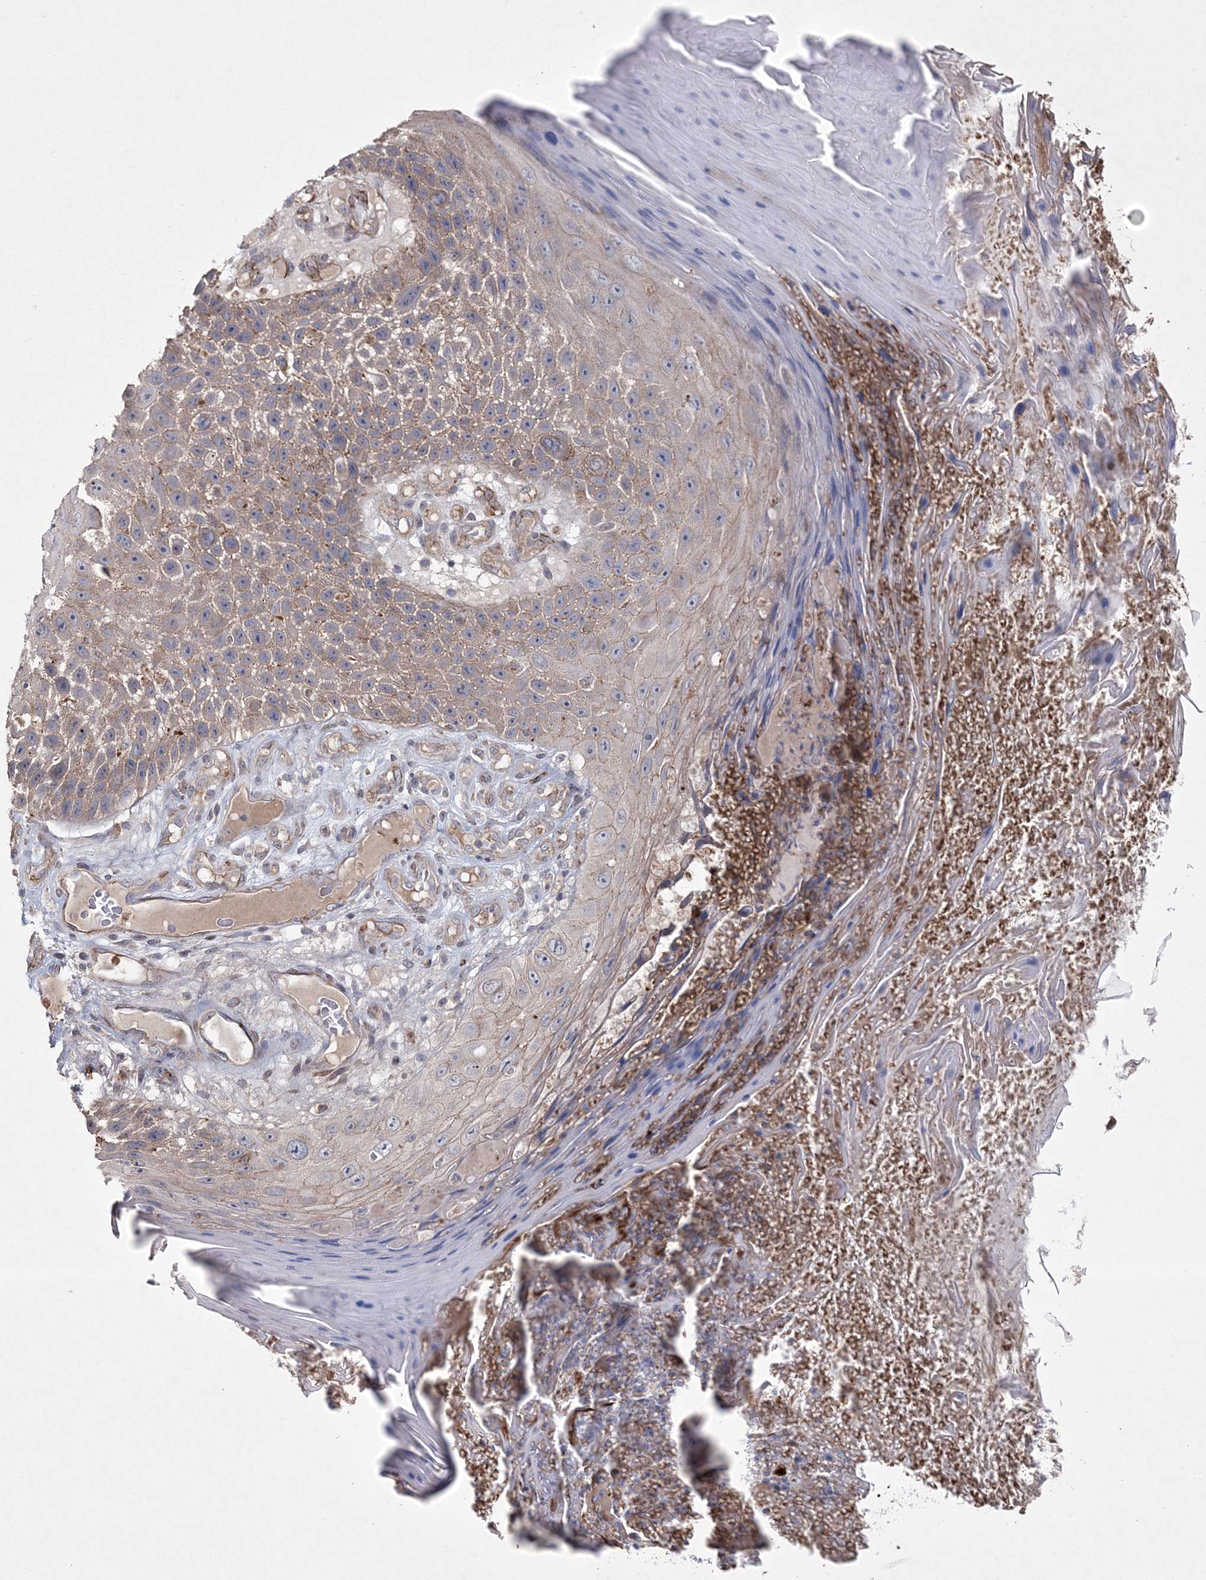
{"staining": {"intensity": "weak", "quantity": "<25%", "location": "cytoplasmic/membranous"}, "tissue": "skin cancer", "cell_type": "Tumor cells", "image_type": "cancer", "snomed": [{"axis": "morphology", "description": "Squamous cell carcinoma, NOS"}, {"axis": "topography", "description": "Skin"}], "caption": "Photomicrograph shows no protein staining in tumor cells of skin cancer (squamous cell carcinoma) tissue.", "gene": "DPCD", "patient": {"sex": "female", "age": 88}}